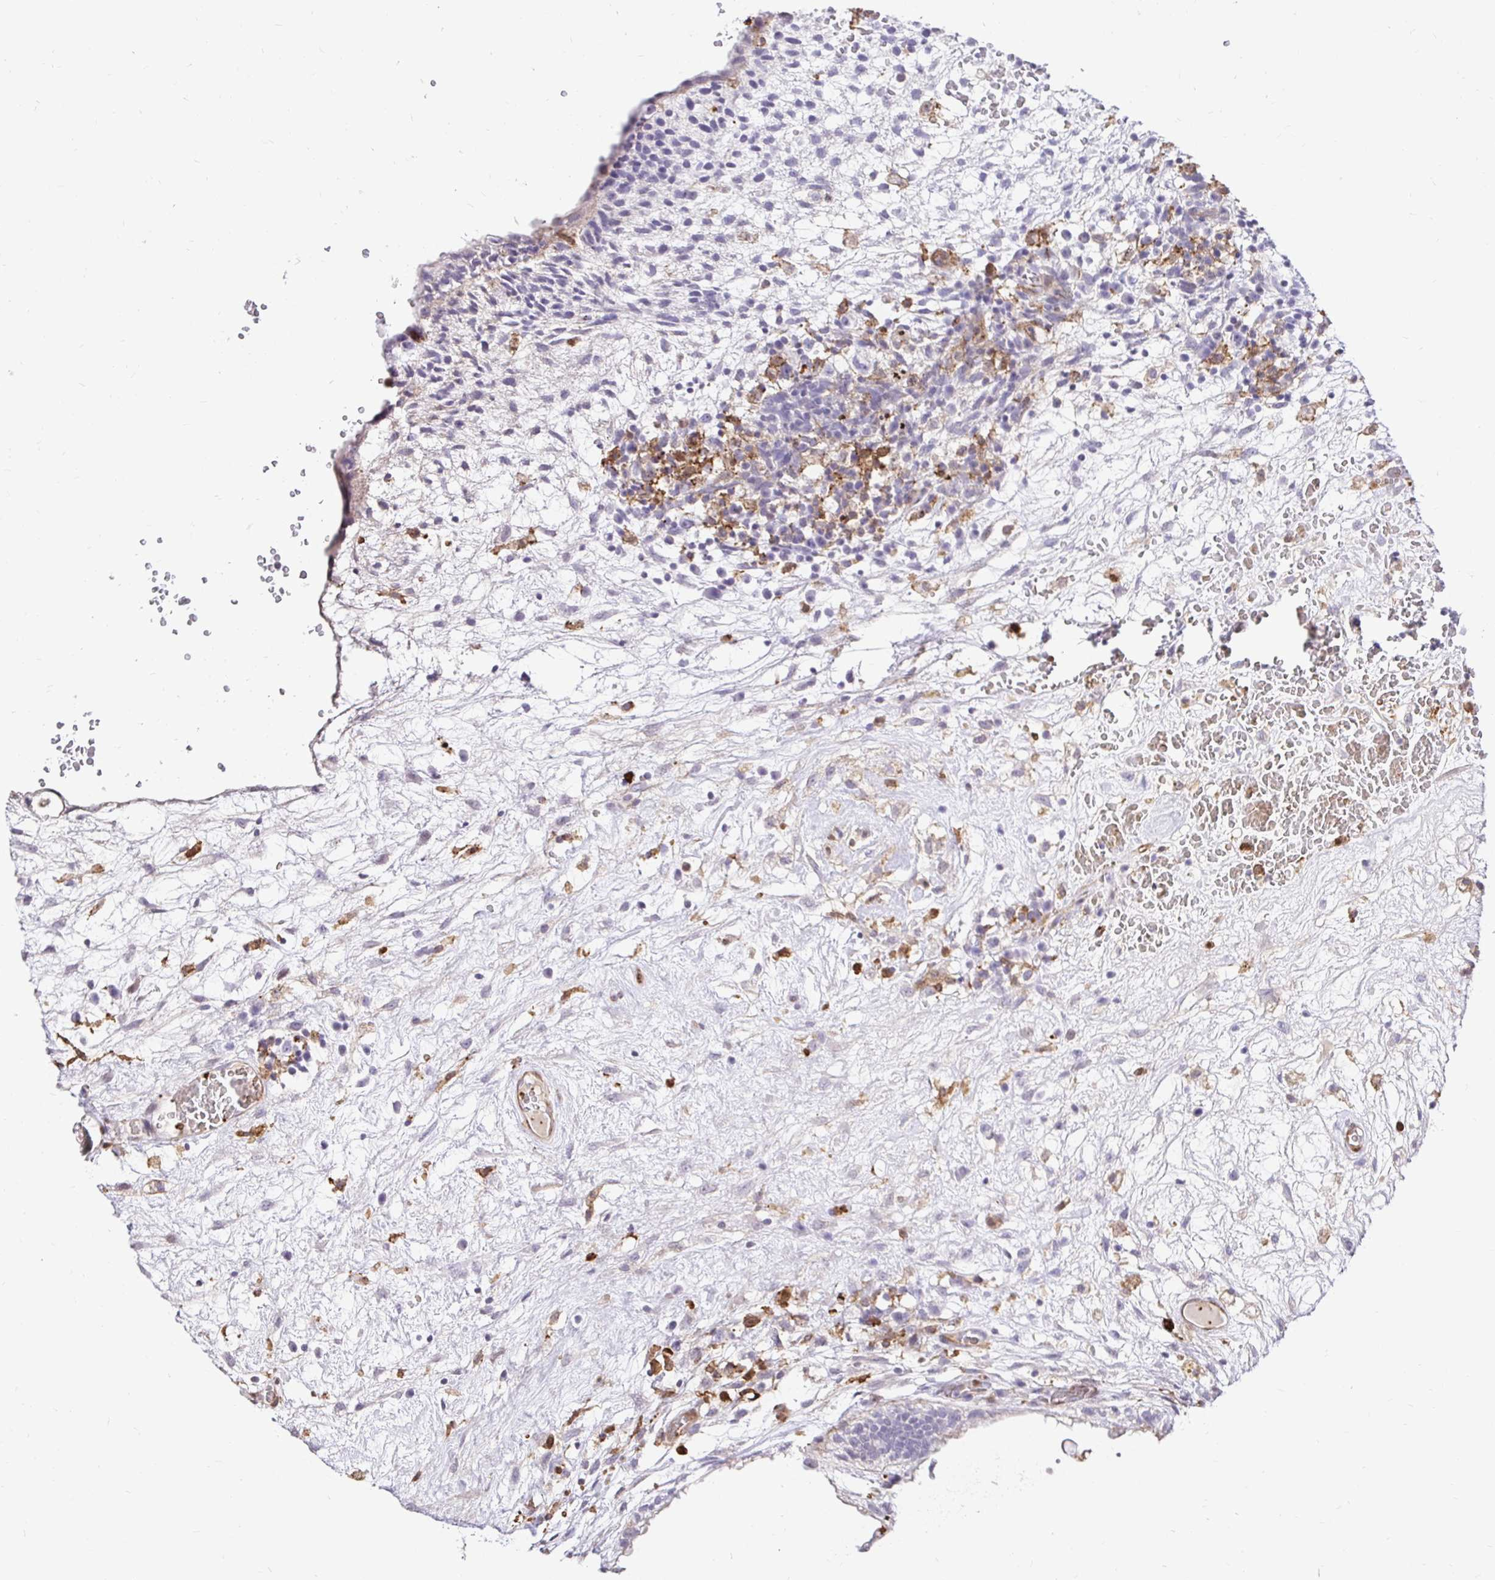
{"staining": {"intensity": "negative", "quantity": "none", "location": "none"}, "tissue": "testis cancer", "cell_type": "Tumor cells", "image_type": "cancer", "snomed": [{"axis": "morphology", "description": "Normal tissue, NOS"}, {"axis": "morphology", "description": "Carcinoma, Embryonal, NOS"}, {"axis": "topography", "description": "Testis"}], "caption": "This is an IHC image of human testis cancer (embryonal carcinoma). There is no positivity in tumor cells.", "gene": "GSN", "patient": {"sex": "male", "age": 32}}